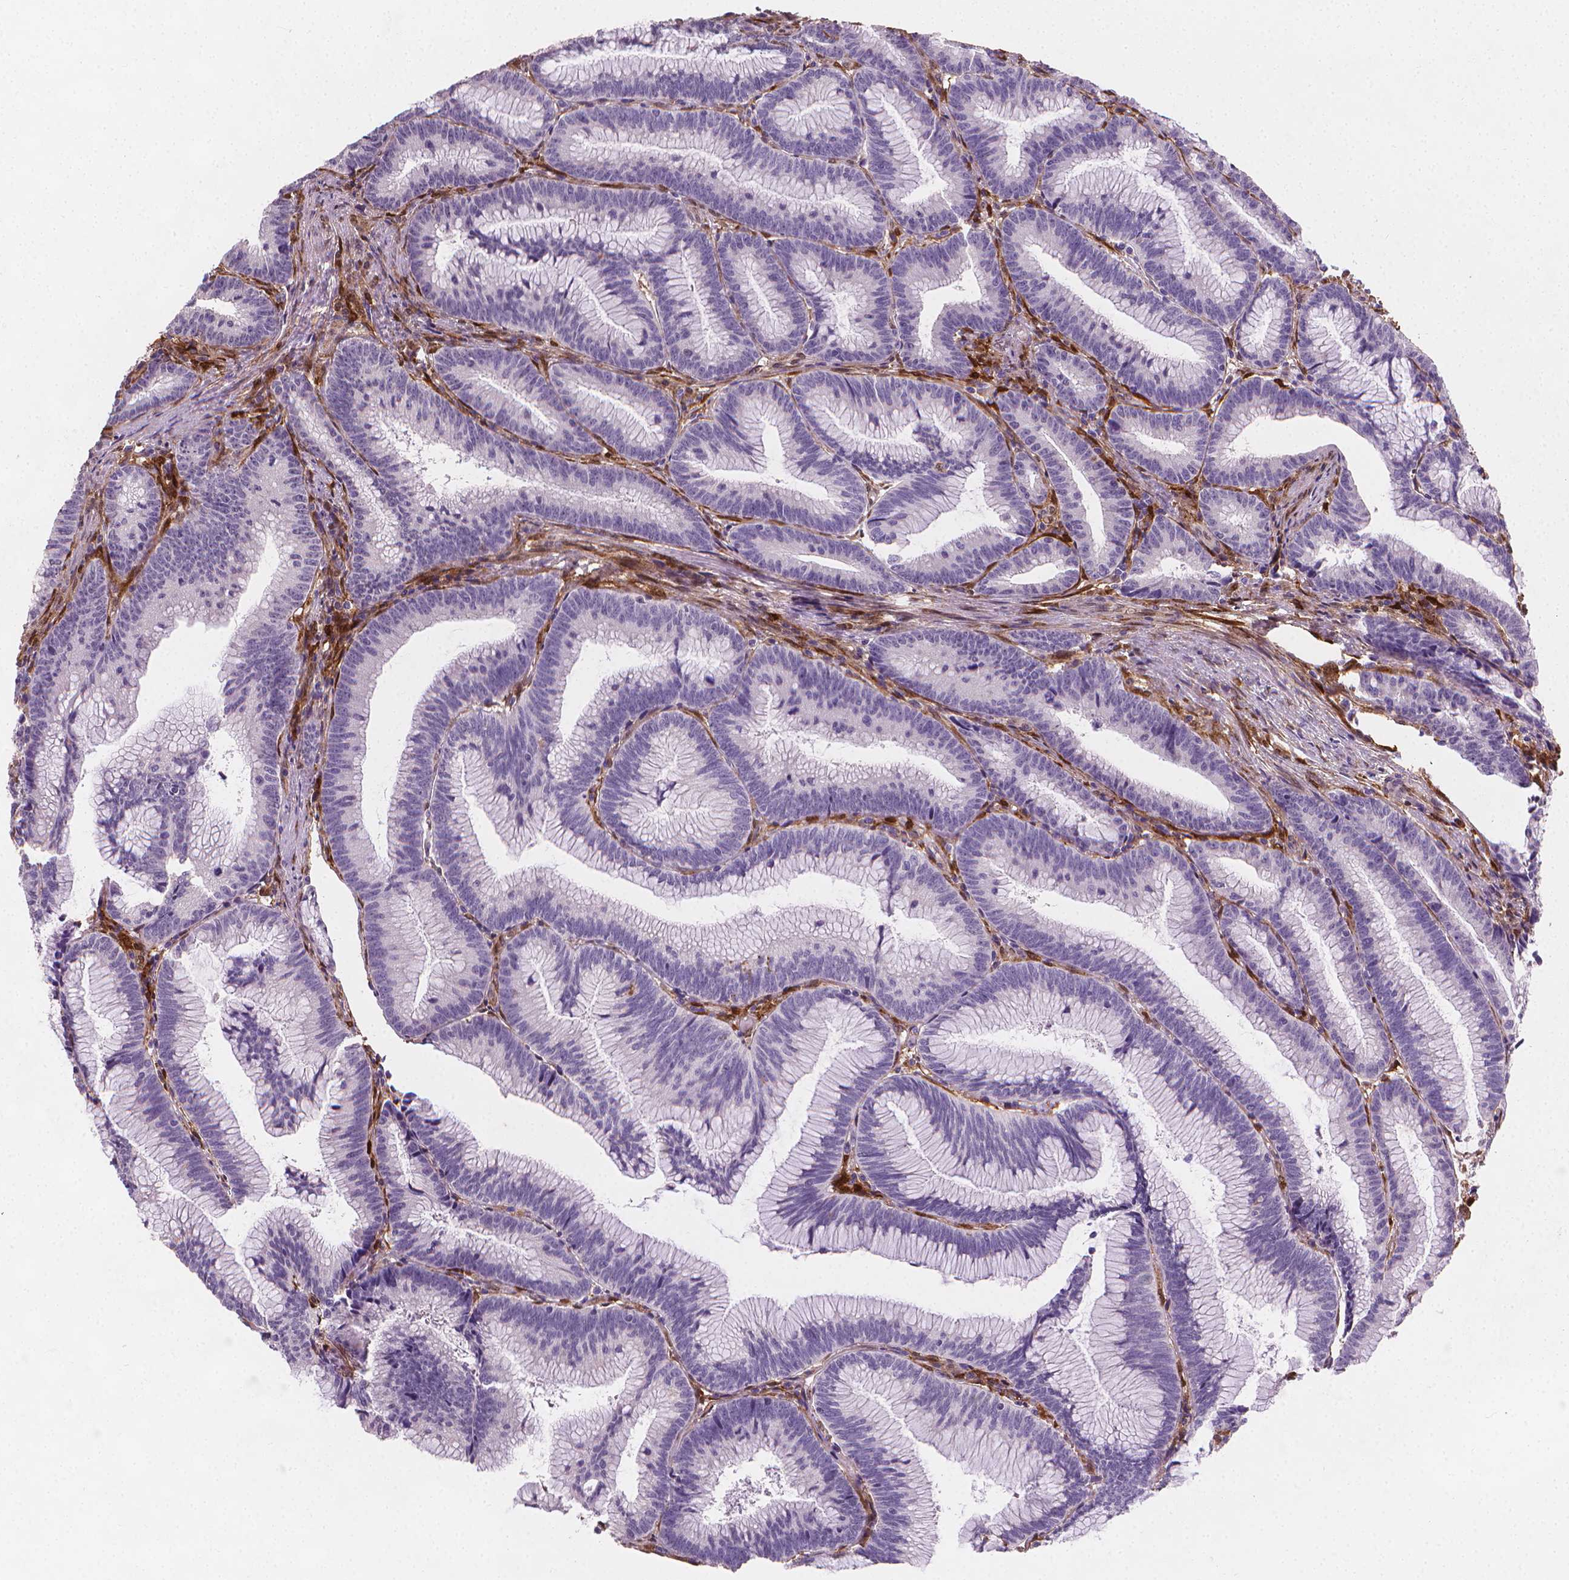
{"staining": {"intensity": "negative", "quantity": "none", "location": "none"}, "tissue": "colorectal cancer", "cell_type": "Tumor cells", "image_type": "cancer", "snomed": [{"axis": "morphology", "description": "Adenocarcinoma, NOS"}, {"axis": "topography", "description": "Colon"}], "caption": "Protein analysis of colorectal adenocarcinoma reveals no significant expression in tumor cells.", "gene": "TNFAIP2", "patient": {"sex": "female", "age": 78}}